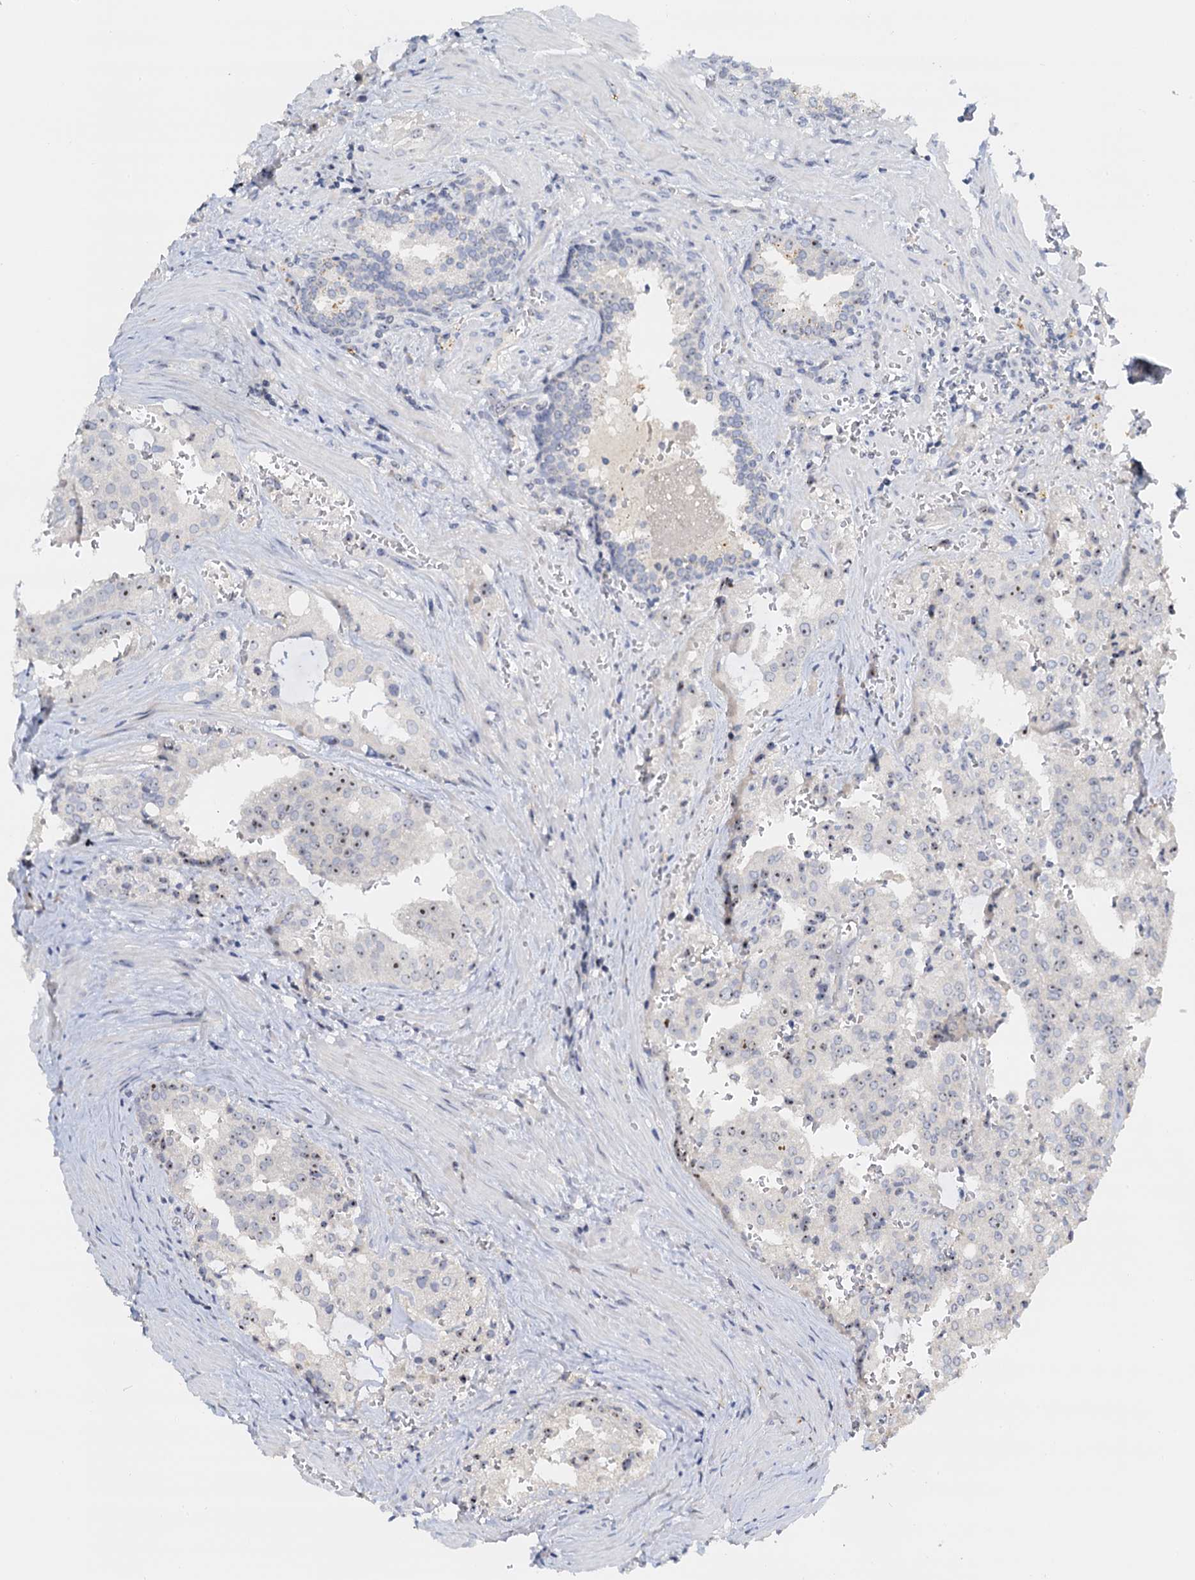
{"staining": {"intensity": "moderate", "quantity": "<25%", "location": "nuclear"}, "tissue": "prostate cancer", "cell_type": "Tumor cells", "image_type": "cancer", "snomed": [{"axis": "morphology", "description": "Adenocarcinoma, High grade"}, {"axis": "topography", "description": "Prostate"}], "caption": "IHC image of human adenocarcinoma (high-grade) (prostate) stained for a protein (brown), which shows low levels of moderate nuclear positivity in about <25% of tumor cells.", "gene": "NOP2", "patient": {"sex": "male", "age": 68}}